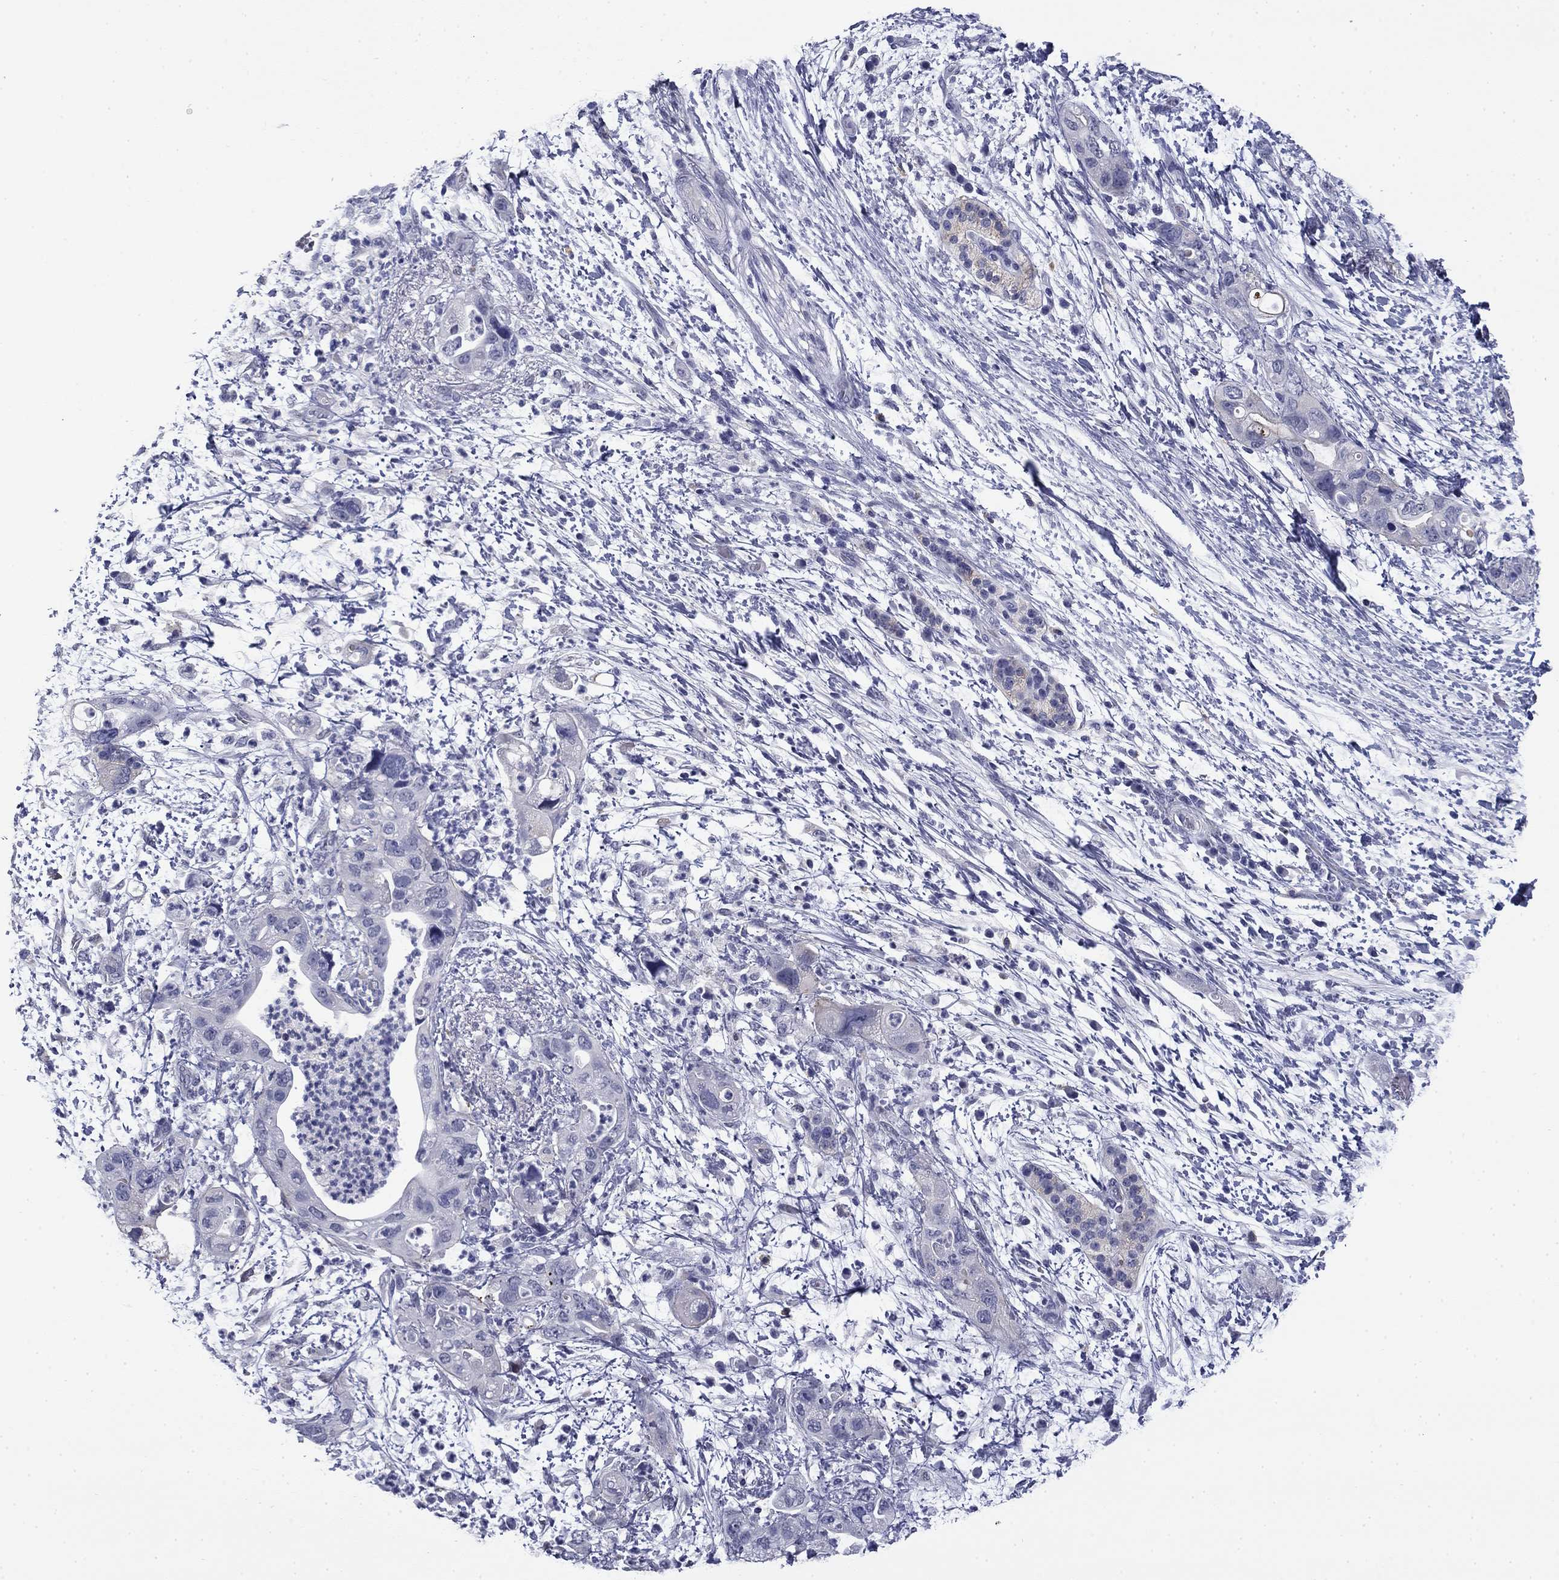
{"staining": {"intensity": "negative", "quantity": "none", "location": "none"}, "tissue": "pancreatic cancer", "cell_type": "Tumor cells", "image_type": "cancer", "snomed": [{"axis": "morphology", "description": "Adenocarcinoma, NOS"}, {"axis": "topography", "description": "Pancreas"}], "caption": "There is no significant positivity in tumor cells of pancreatic cancer (adenocarcinoma). (Stains: DAB (3,3'-diaminobenzidine) IHC with hematoxylin counter stain, Microscopy: brightfield microscopy at high magnification).", "gene": "BCL2L14", "patient": {"sex": "female", "age": 72}}